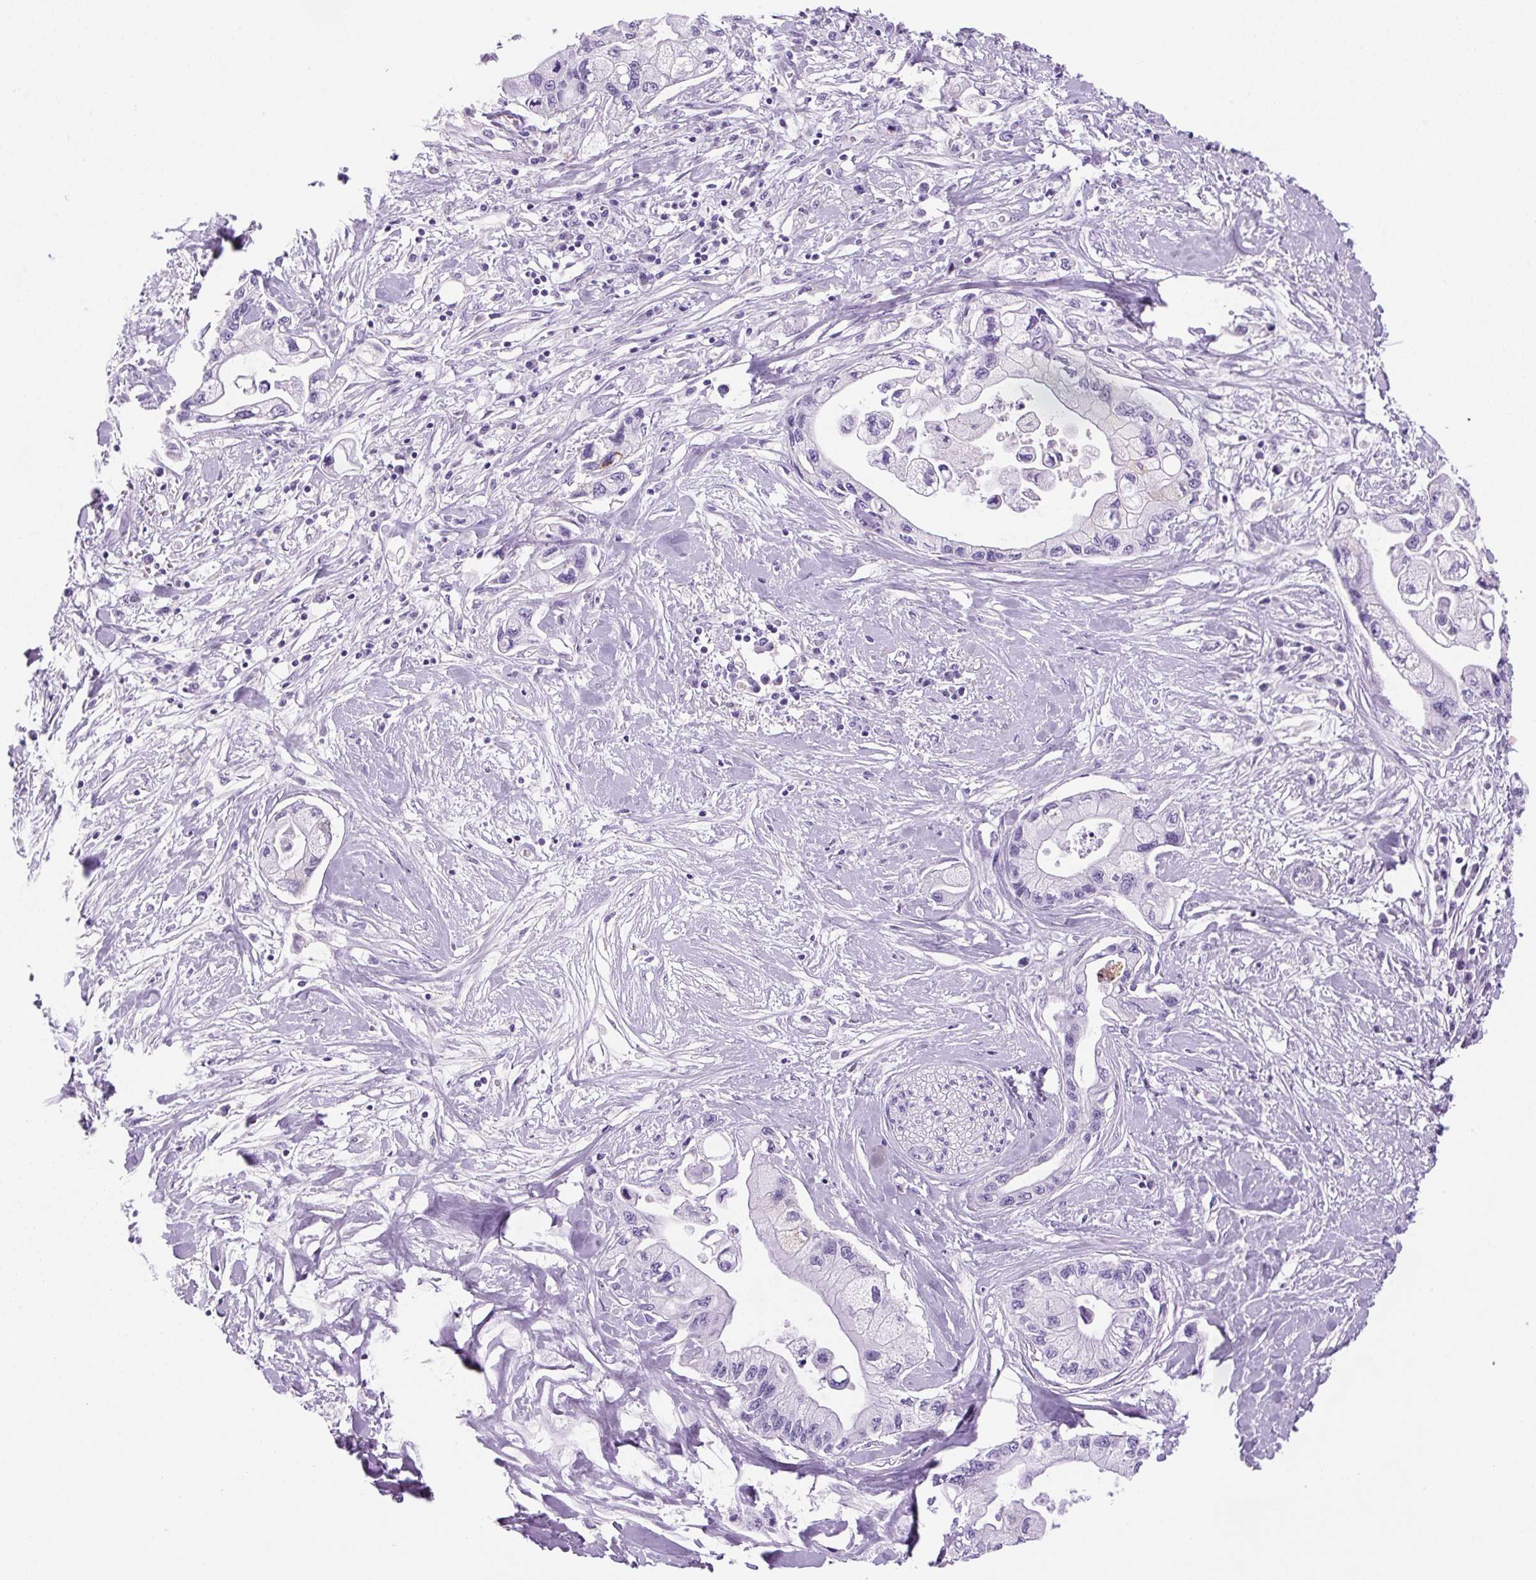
{"staining": {"intensity": "negative", "quantity": "none", "location": "none"}, "tissue": "pancreatic cancer", "cell_type": "Tumor cells", "image_type": "cancer", "snomed": [{"axis": "morphology", "description": "Adenocarcinoma, NOS"}, {"axis": "topography", "description": "Pancreas"}], "caption": "Micrograph shows no significant protein expression in tumor cells of adenocarcinoma (pancreatic). (DAB IHC visualized using brightfield microscopy, high magnification).", "gene": "PRRT1", "patient": {"sex": "male", "age": 61}}